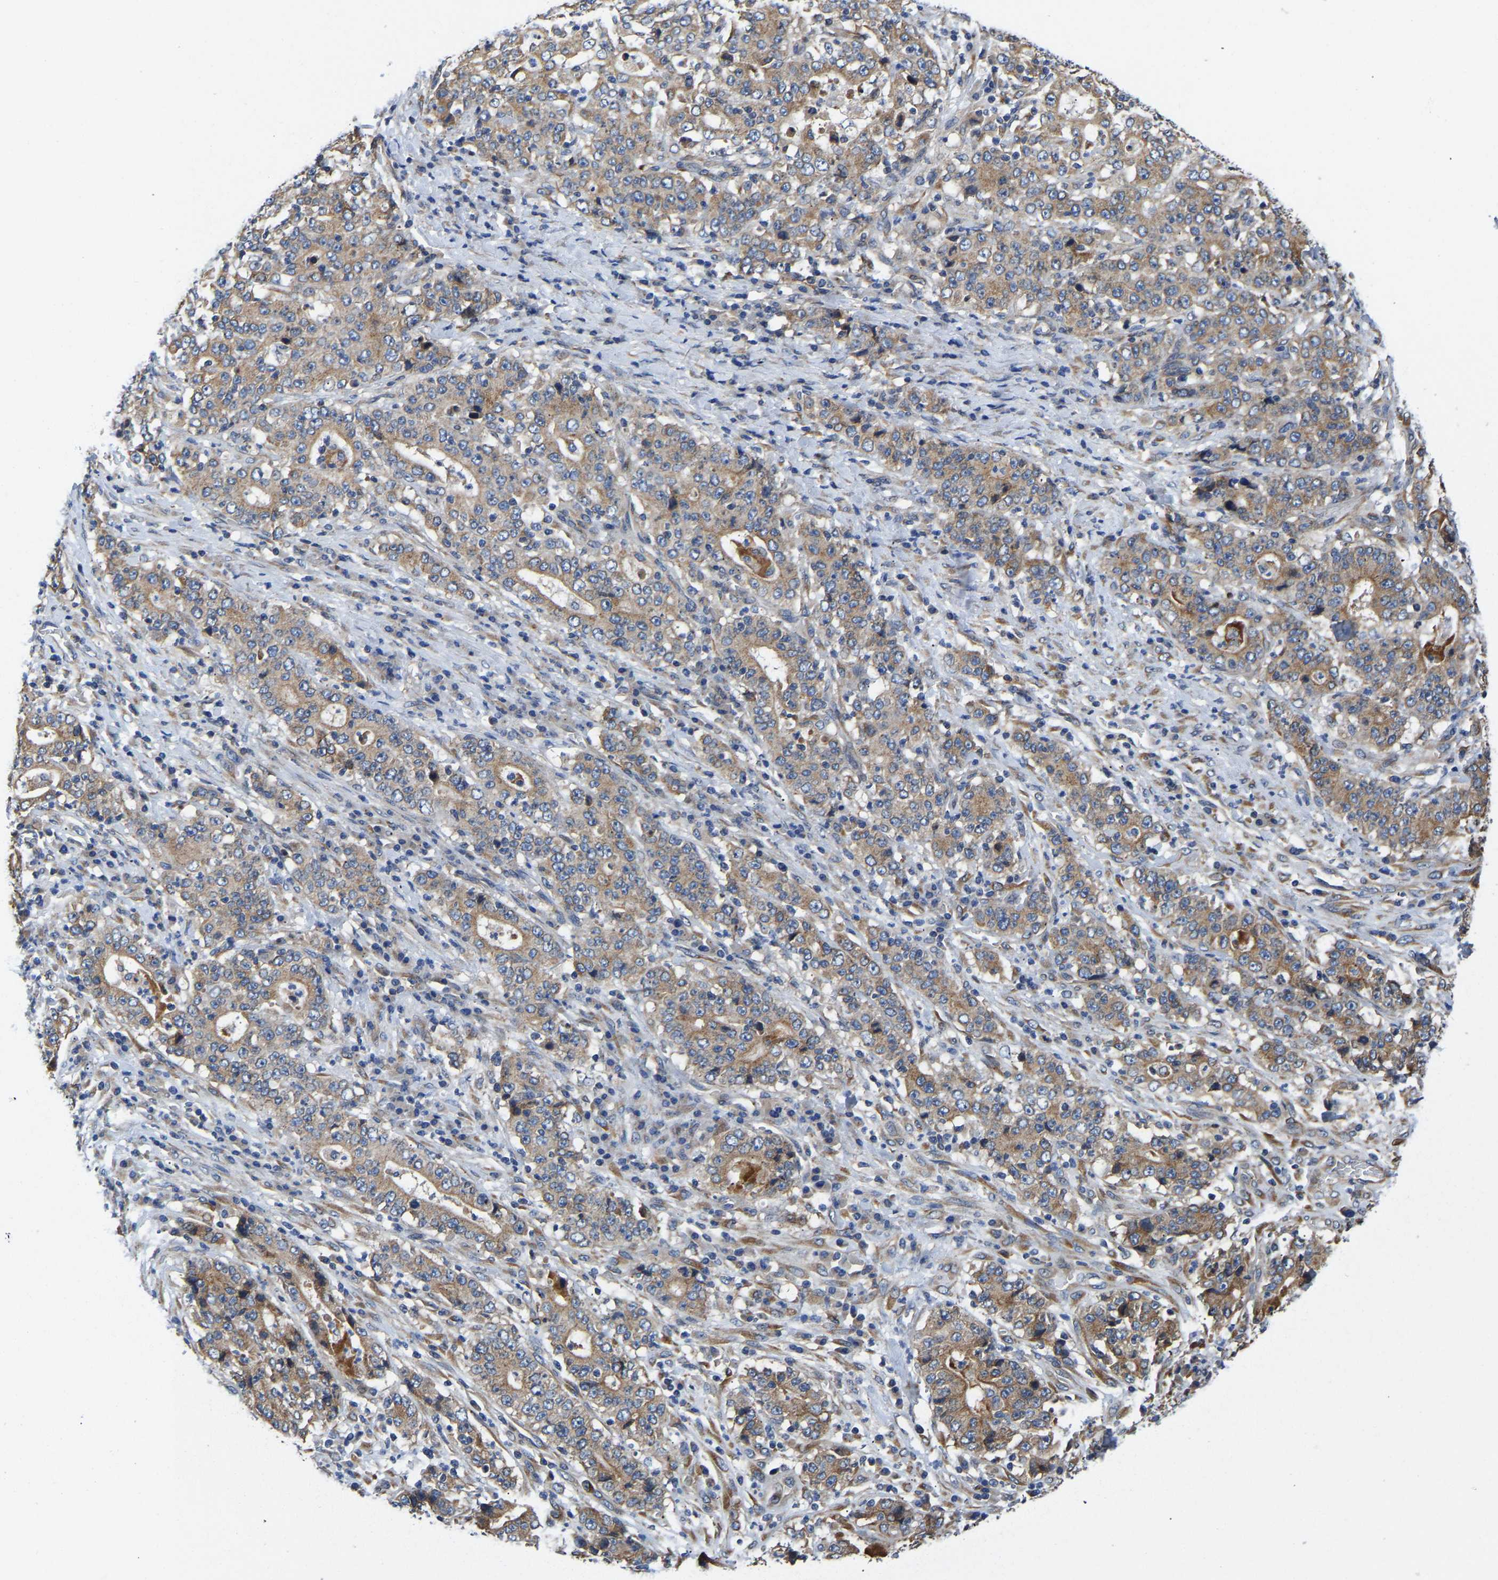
{"staining": {"intensity": "moderate", "quantity": ">75%", "location": "cytoplasmic/membranous"}, "tissue": "stomach cancer", "cell_type": "Tumor cells", "image_type": "cancer", "snomed": [{"axis": "morphology", "description": "Normal tissue, NOS"}, {"axis": "morphology", "description": "Adenocarcinoma, NOS"}, {"axis": "topography", "description": "Stomach, upper"}, {"axis": "topography", "description": "Stomach"}], "caption": "Immunohistochemical staining of adenocarcinoma (stomach) displays medium levels of moderate cytoplasmic/membranous expression in approximately >75% of tumor cells.", "gene": "ARL6IP5", "patient": {"sex": "male", "age": 59}}